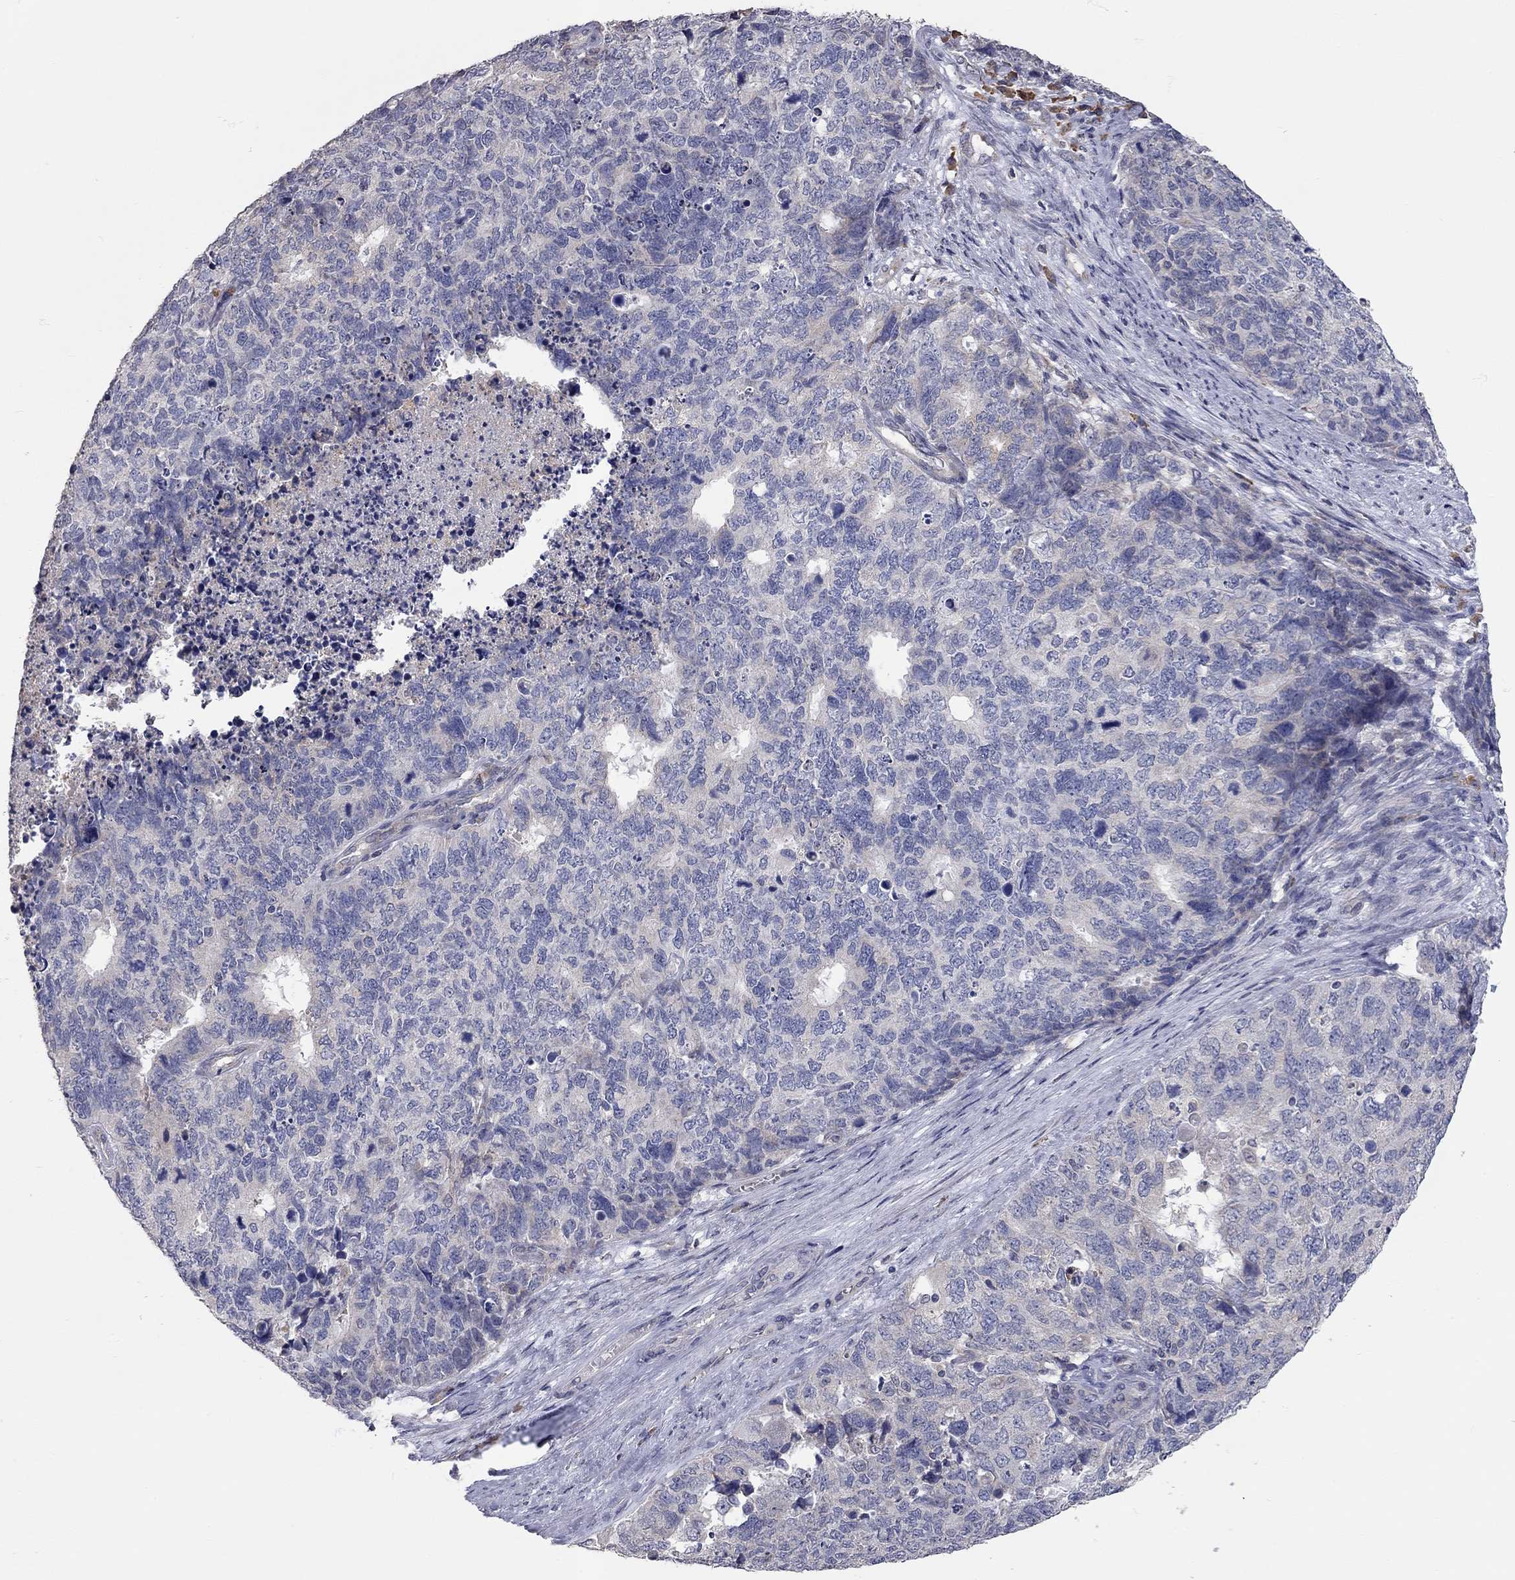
{"staining": {"intensity": "negative", "quantity": "none", "location": "none"}, "tissue": "cervical cancer", "cell_type": "Tumor cells", "image_type": "cancer", "snomed": [{"axis": "morphology", "description": "Squamous cell carcinoma, NOS"}, {"axis": "topography", "description": "Cervix"}], "caption": "DAB immunohistochemical staining of cervical cancer displays no significant staining in tumor cells.", "gene": "XAGE2", "patient": {"sex": "female", "age": 63}}